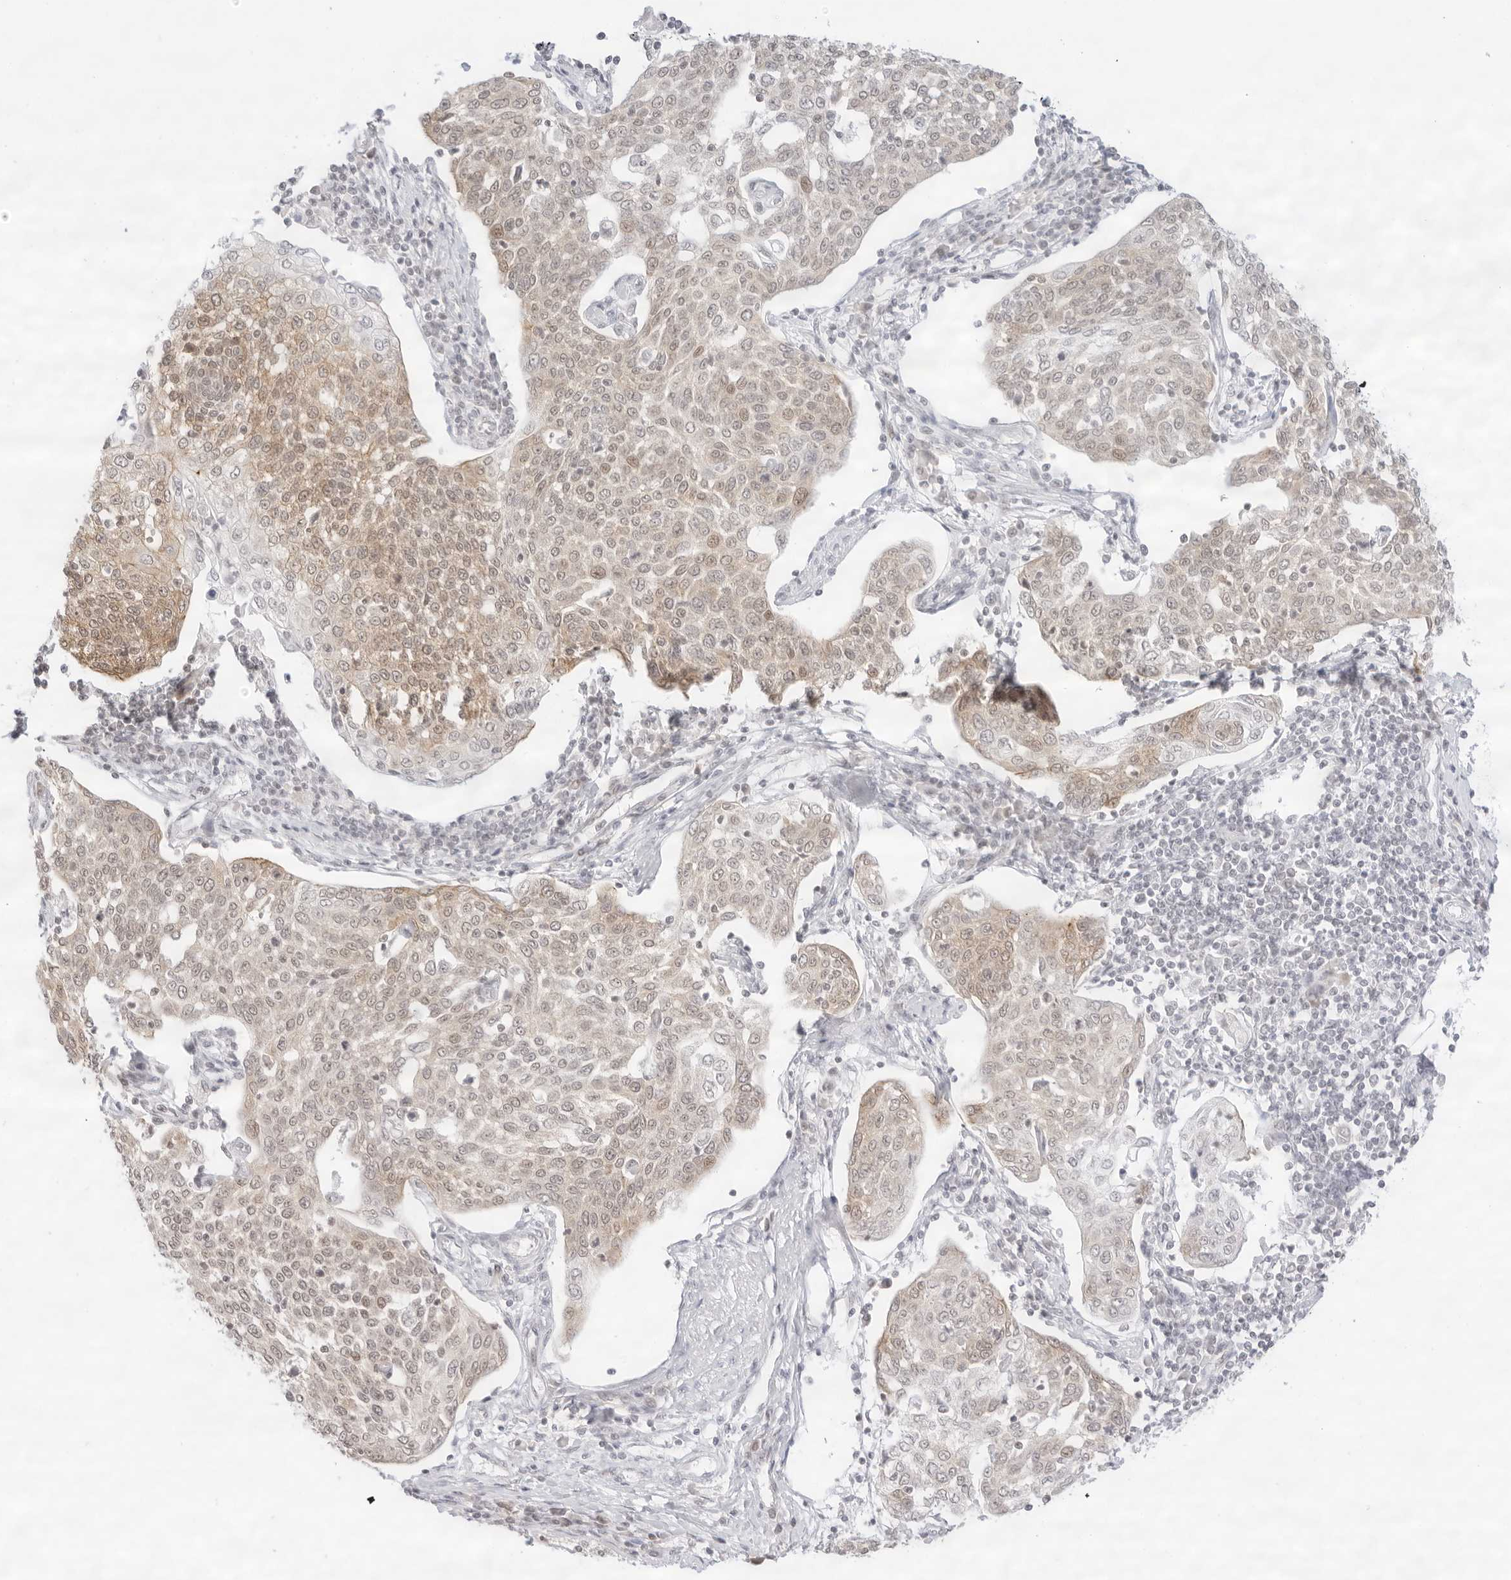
{"staining": {"intensity": "weak", "quantity": ">75%", "location": "cytoplasmic/membranous,nuclear"}, "tissue": "cervical cancer", "cell_type": "Tumor cells", "image_type": "cancer", "snomed": [{"axis": "morphology", "description": "Squamous cell carcinoma, NOS"}, {"axis": "topography", "description": "Cervix"}], "caption": "A brown stain highlights weak cytoplasmic/membranous and nuclear staining of a protein in human cervical cancer (squamous cell carcinoma) tumor cells. (Brightfield microscopy of DAB IHC at high magnification).", "gene": "GNAS", "patient": {"sex": "female", "age": 34}}